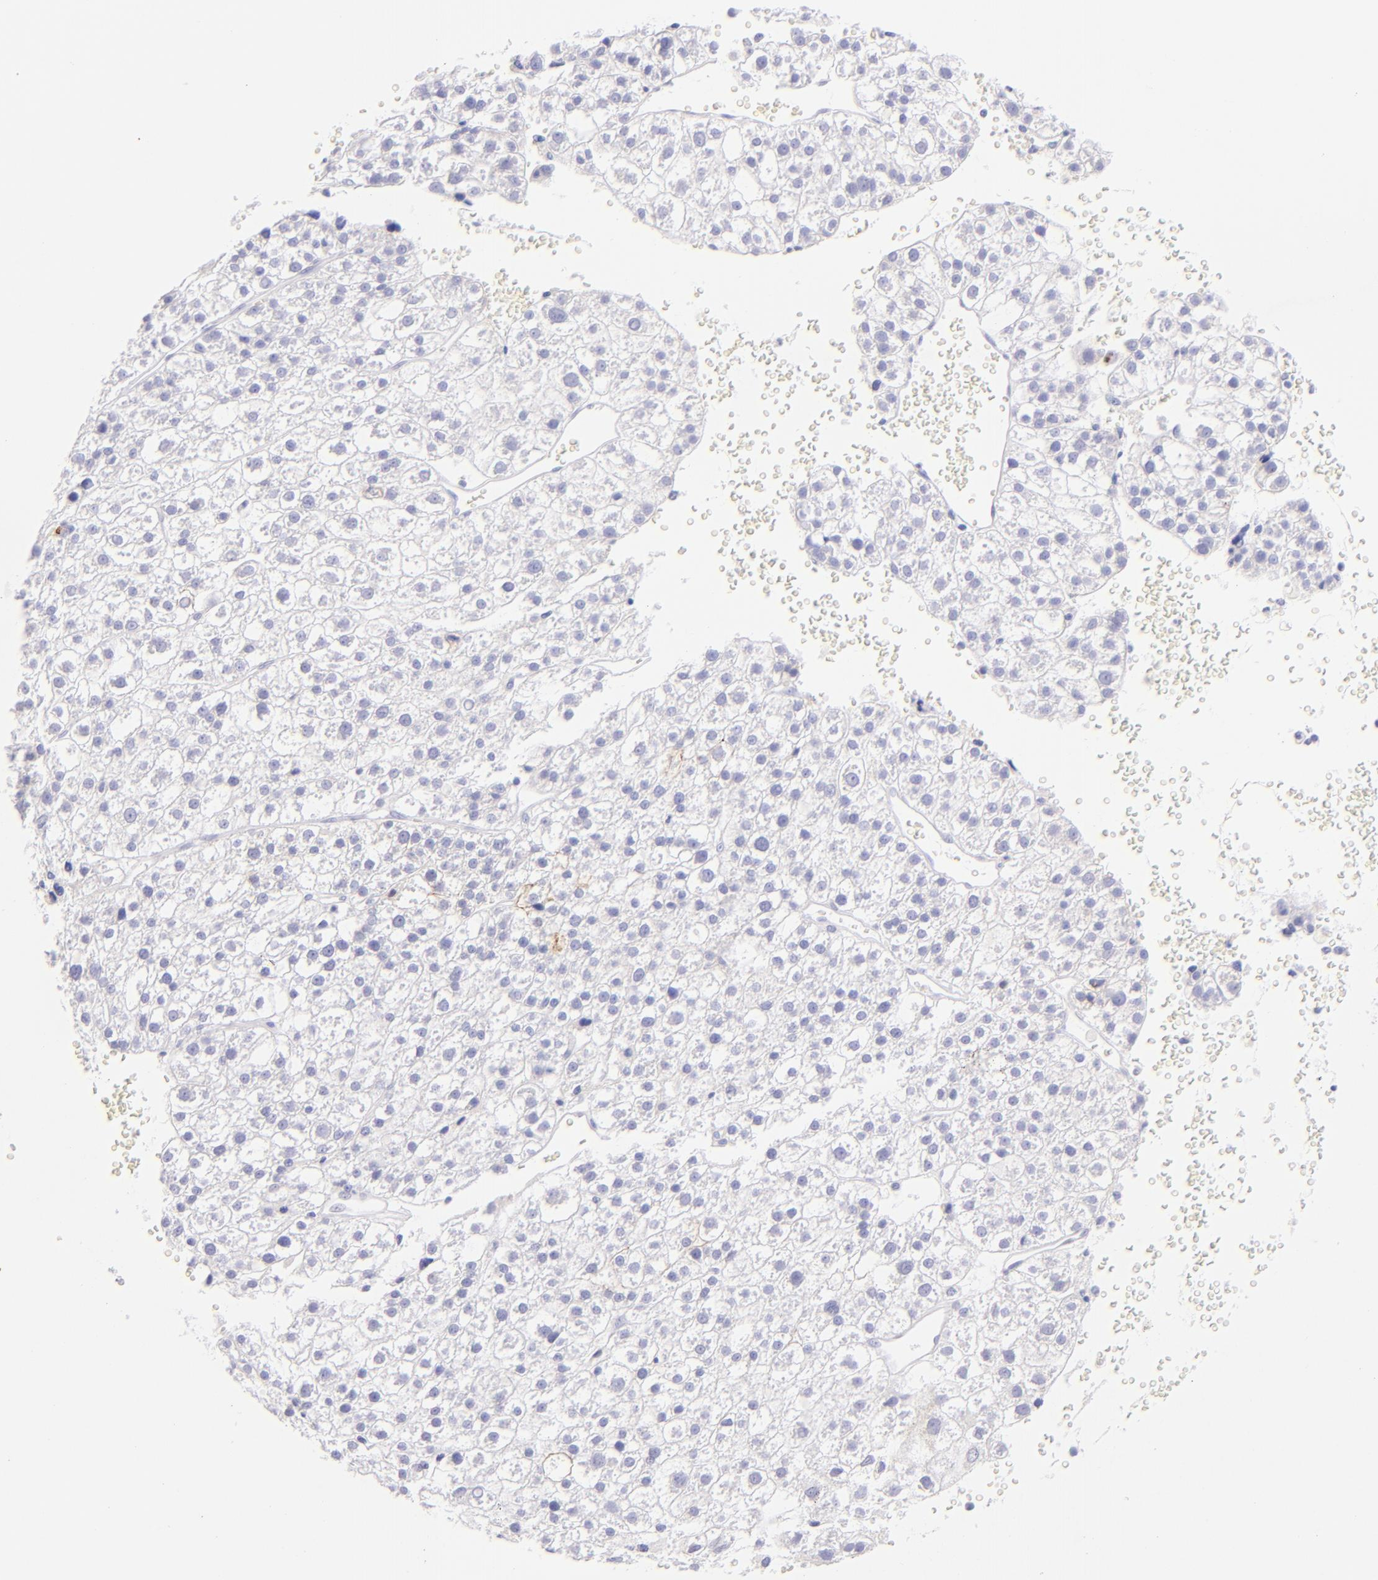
{"staining": {"intensity": "negative", "quantity": "none", "location": "none"}, "tissue": "liver cancer", "cell_type": "Tumor cells", "image_type": "cancer", "snomed": [{"axis": "morphology", "description": "Carcinoma, Hepatocellular, NOS"}, {"axis": "topography", "description": "Liver"}], "caption": "Immunohistochemical staining of human liver cancer exhibits no significant positivity in tumor cells.", "gene": "SDC1", "patient": {"sex": "female", "age": 85}}